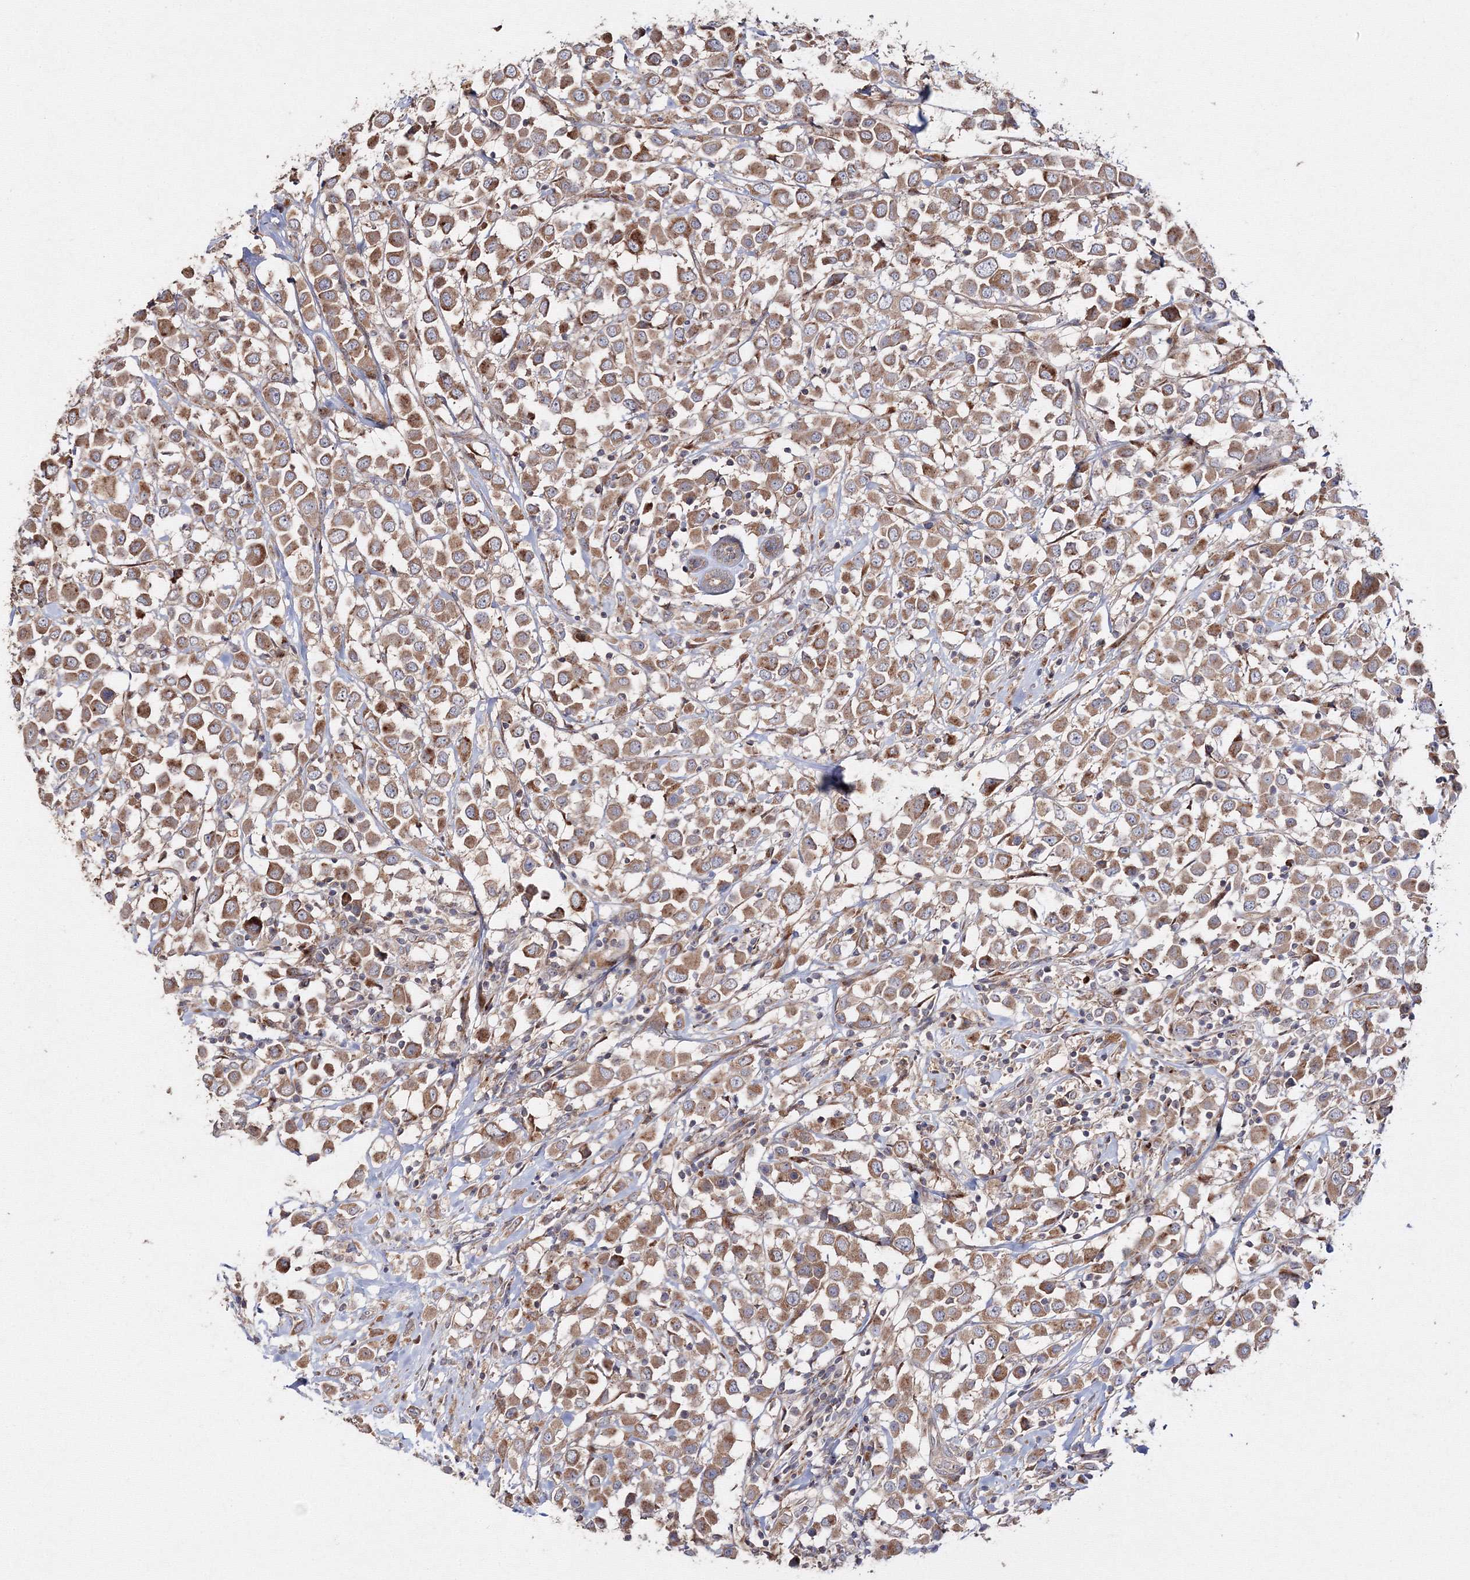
{"staining": {"intensity": "moderate", "quantity": ">75%", "location": "cytoplasmic/membranous"}, "tissue": "breast cancer", "cell_type": "Tumor cells", "image_type": "cancer", "snomed": [{"axis": "morphology", "description": "Duct carcinoma"}, {"axis": "topography", "description": "Breast"}], "caption": "This is an image of IHC staining of breast cancer, which shows moderate expression in the cytoplasmic/membranous of tumor cells.", "gene": "DDO", "patient": {"sex": "female", "age": 61}}